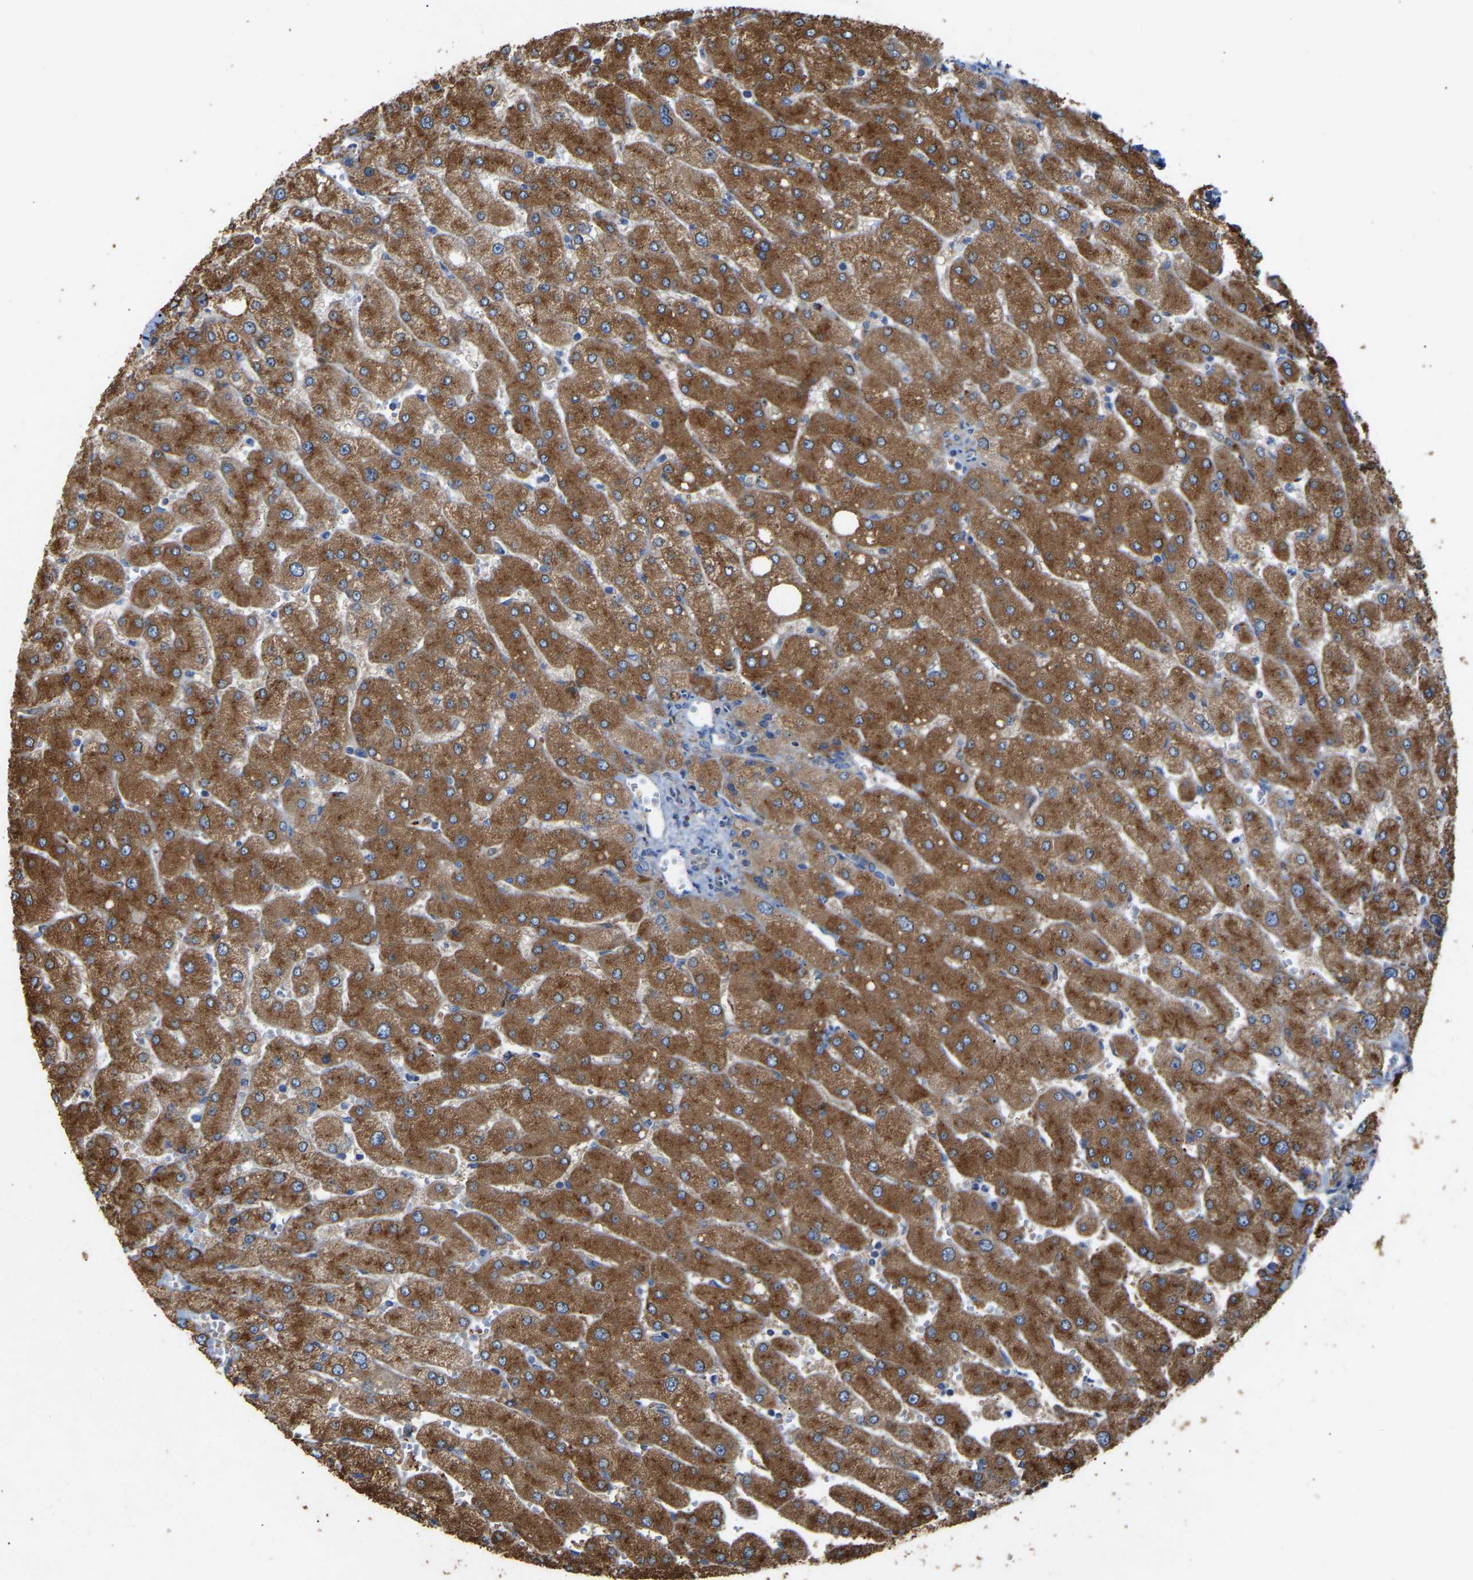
{"staining": {"intensity": "weak", "quantity": "<25%", "location": "cytoplasmic/membranous"}, "tissue": "liver", "cell_type": "Cholangiocytes", "image_type": "normal", "snomed": [{"axis": "morphology", "description": "Normal tissue, NOS"}, {"axis": "topography", "description": "Liver"}], "caption": "Histopathology image shows no protein staining in cholangiocytes of benign liver.", "gene": "RGP1", "patient": {"sex": "male", "age": 55}}